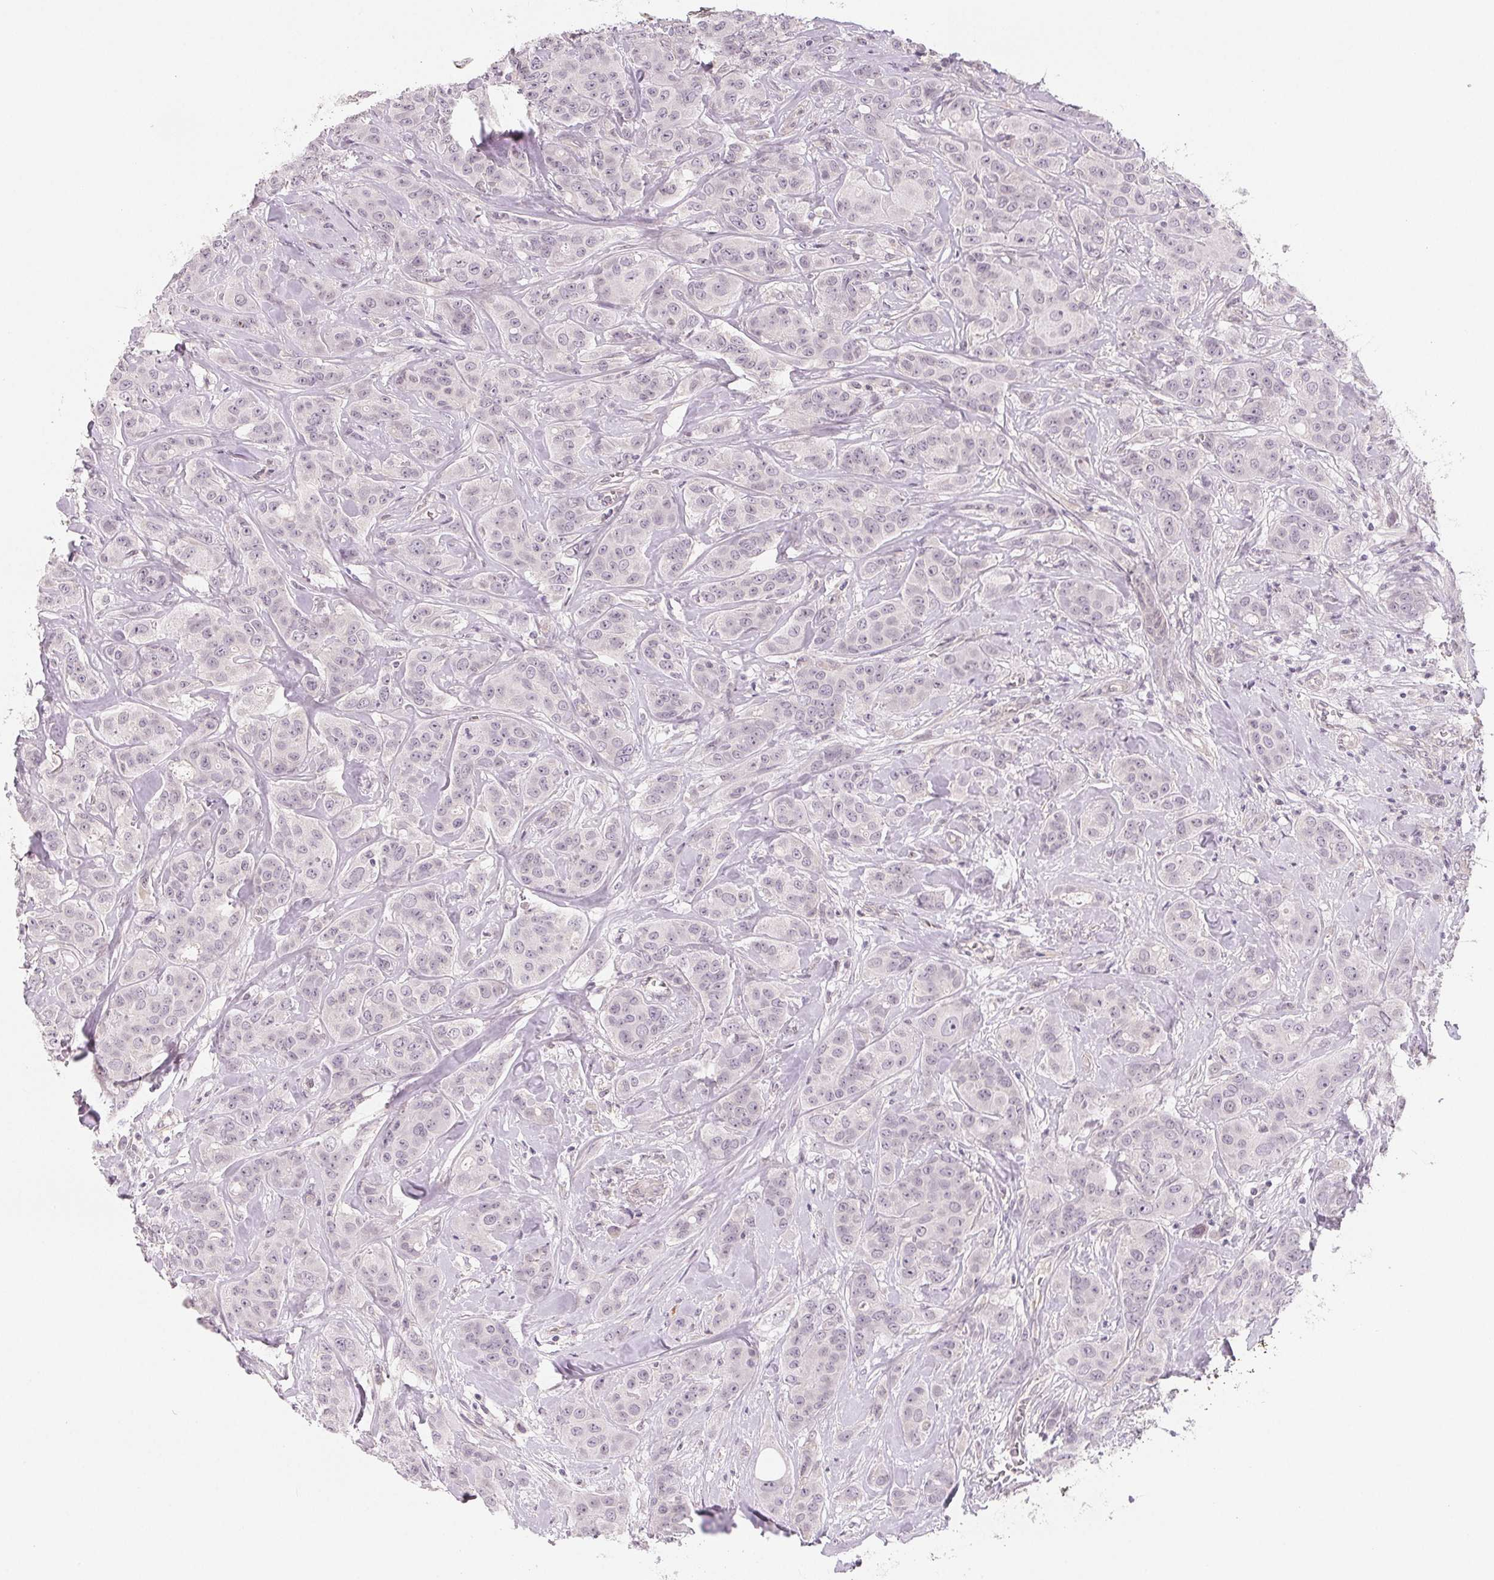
{"staining": {"intensity": "negative", "quantity": "none", "location": "none"}, "tissue": "breast cancer", "cell_type": "Tumor cells", "image_type": "cancer", "snomed": [{"axis": "morphology", "description": "Duct carcinoma"}, {"axis": "topography", "description": "Breast"}], "caption": "Breast cancer (infiltrating ductal carcinoma) stained for a protein using immunohistochemistry exhibits no expression tumor cells.", "gene": "CFC1", "patient": {"sex": "female", "age": 43}}